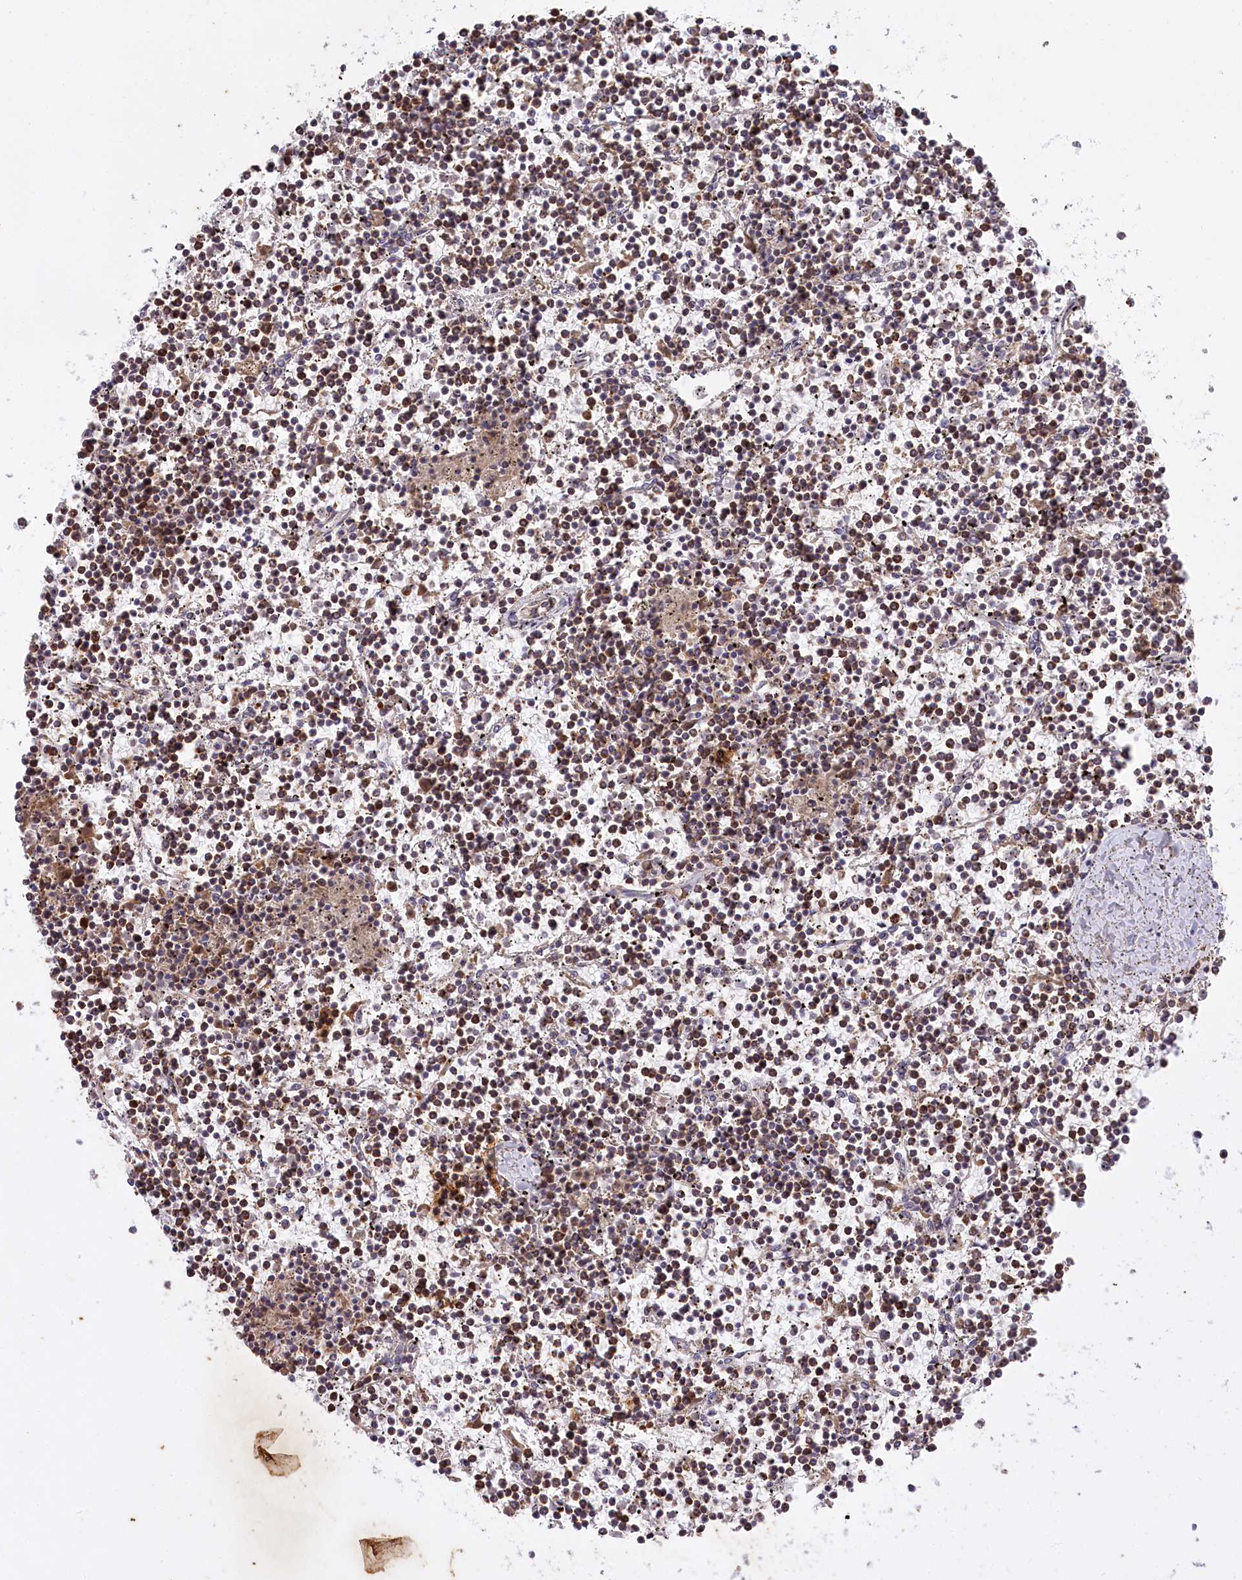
{"staining": {"intensity": "moderate", "quantity": ">75%", "location": "cytoplasmic/membranous"}, "tissue": "lymphoma", "cell_type": "Tumor cells", "image_type": "cancer", "snomed": [{"axis": "morphology", "description": "Malignant lymphoma, non-Hodgkin's type, Low grade"}, {"axis": "topography", "description": "Spleen"}], "caption": "IHC micrograph of malignant lymphoma, non-Hodgkin's type (low-grade) stained for a protein (brown), which reveals medium levels of moderate cytoplasmic/membranous positivity in about >75% of tumor cells.", "gene": "CARD19", "patient": {"sex": "female", "age": 19}}